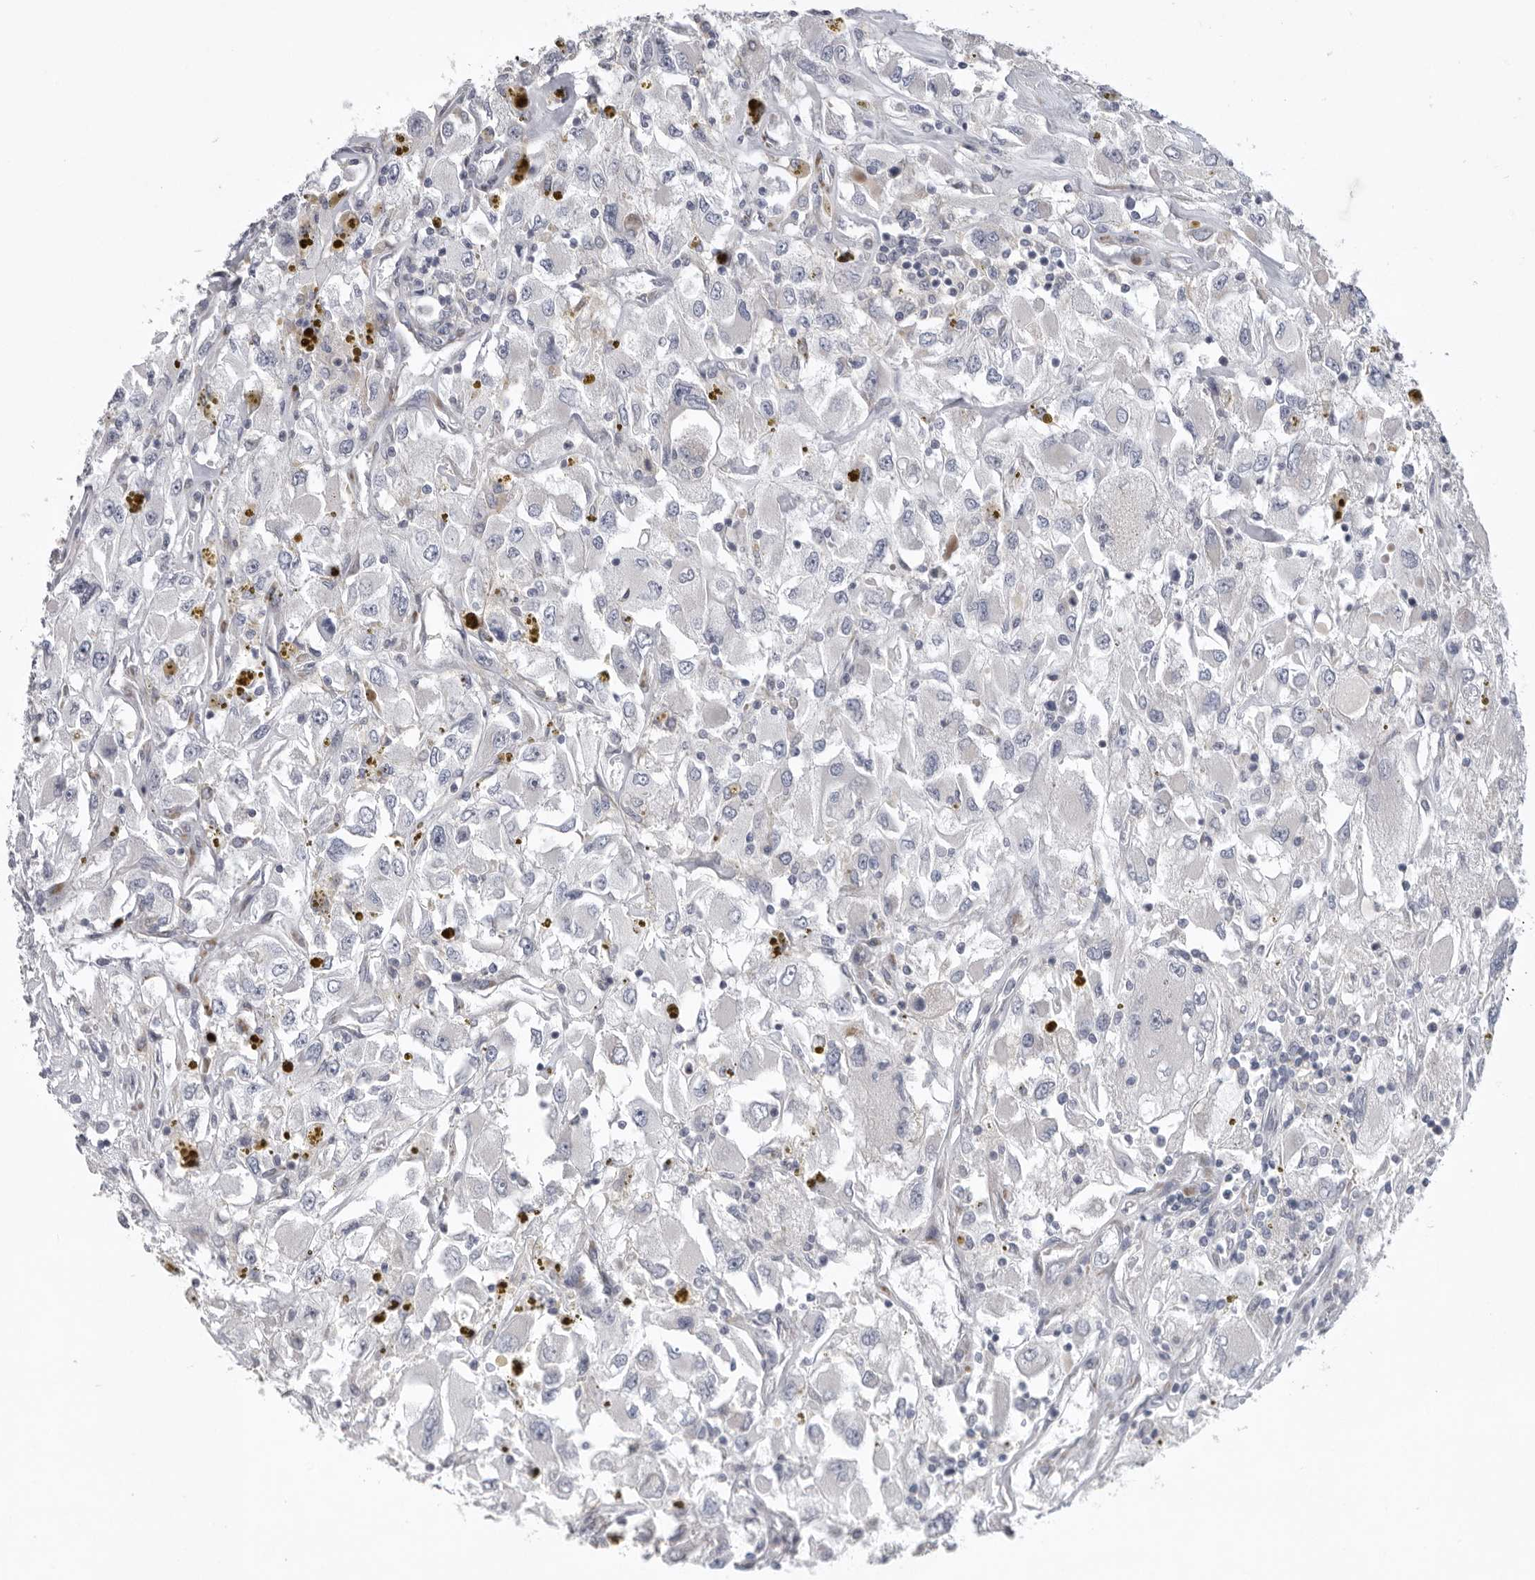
{"staining": {"intensity": "negative", "quantity": "none", "location": "none"}, "tissue": "renal cancer", "cell_type": "Tumor cells", "image_type": "cancer", "snomed": [{"axis": "morphology", "description": "Adenocarcinoma, NOS"}, {"axis": "topography", "description": "Kidney"}], "caption": "This is an immunohistochemistry histopathology image of renal cancer. There is no staining in tumor cells.", "gene": "USP24", "patient": {"sex": "female", "age": 52}}